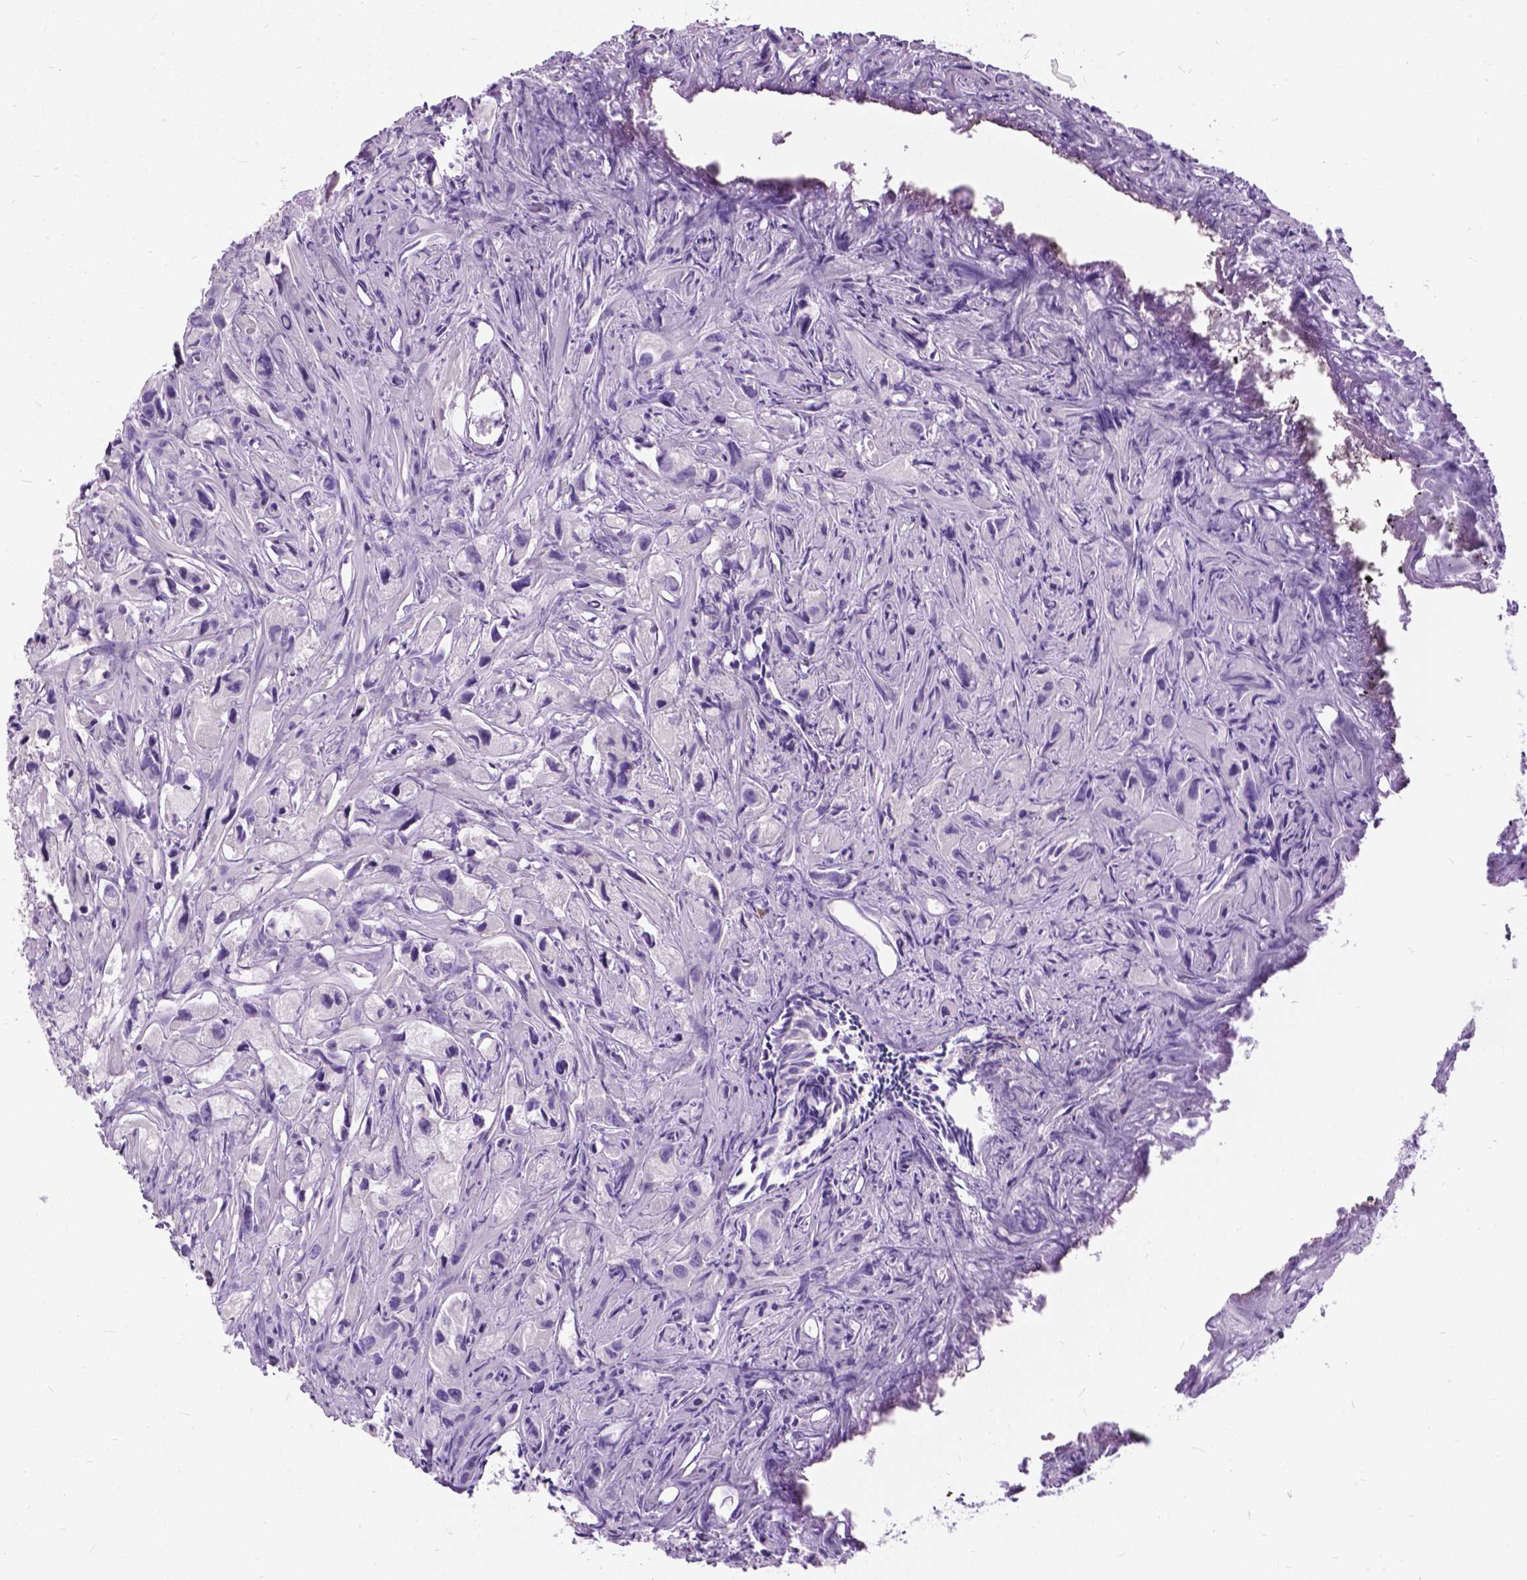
{"staining": {"intensity": "negative", "quantity": "none", "location": "none"}, "tissue": "prostate cancer", "cell_type": "Tumor cells", "image_type": "cancer", "snomed": [{"axis": "morphology", "description": "Adenocarcinoma, High grade"}, {"axis": "topography", "description": "Prostate"}], "caption": "Tumor cells are negative for protein expression in human prostate cancer. (Brightfield microscopy of DAB (3,3'-diaminobenzidine) immunohistochemistry at high magnification).", "gene": "JAK3", "patient": {"sex": "male", "age": 75}}